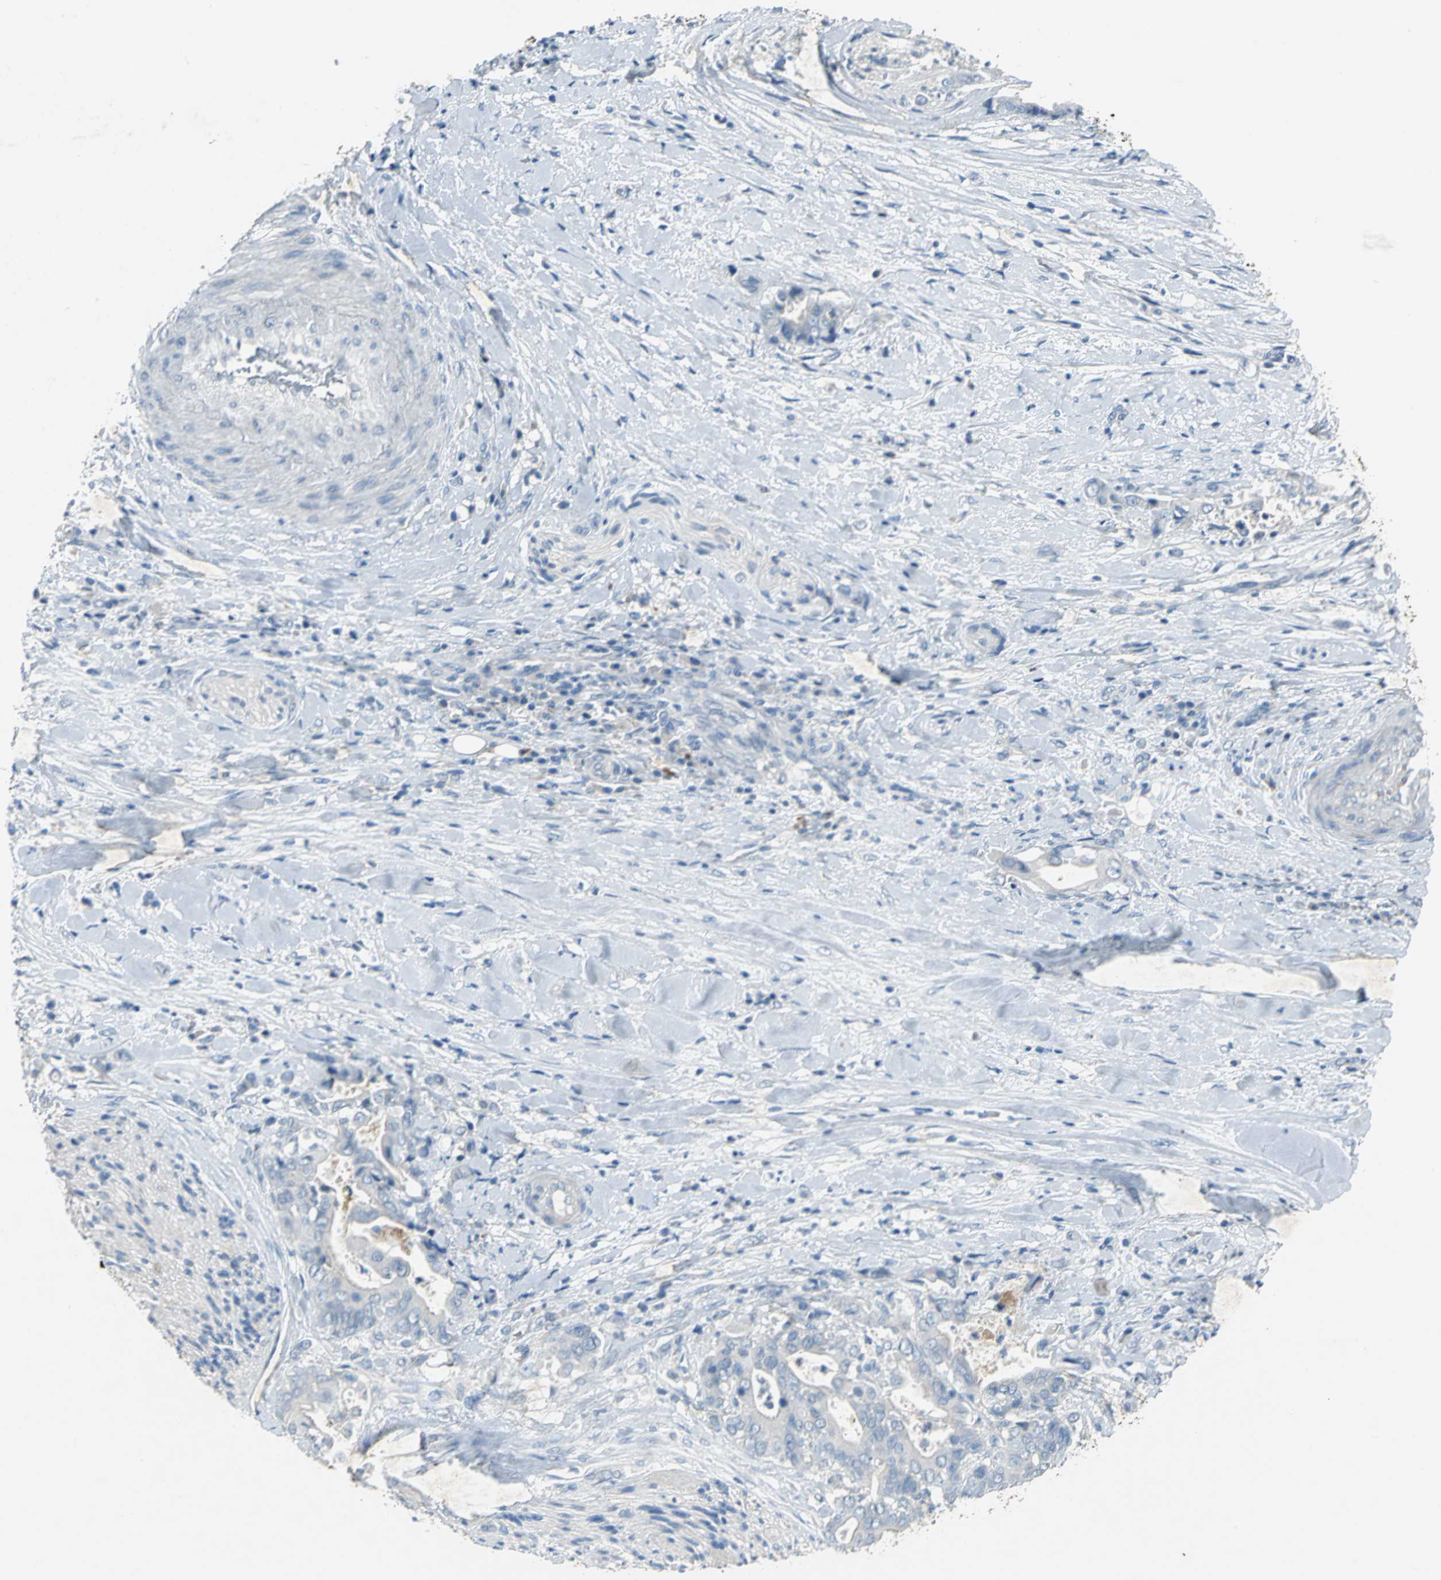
{"staining": {"intensity": "negative", "quantity": "none", "location": "none"}, "tissue": "liver cancer", "cell_type": "Tumor cells", "image_type": "cancer", "snomed": [{"axis": "morphology", "description": "Cholangiocarcinoma"}, {"axis": "topography", "description": "Liver"}], "caption": "This is an IHC photomicrograph of human liver cholangiocarcinoma. There is no positivity in tumor cells.", "gene": "PTGDS", "patient": {"sex": "male", "age": 58}}